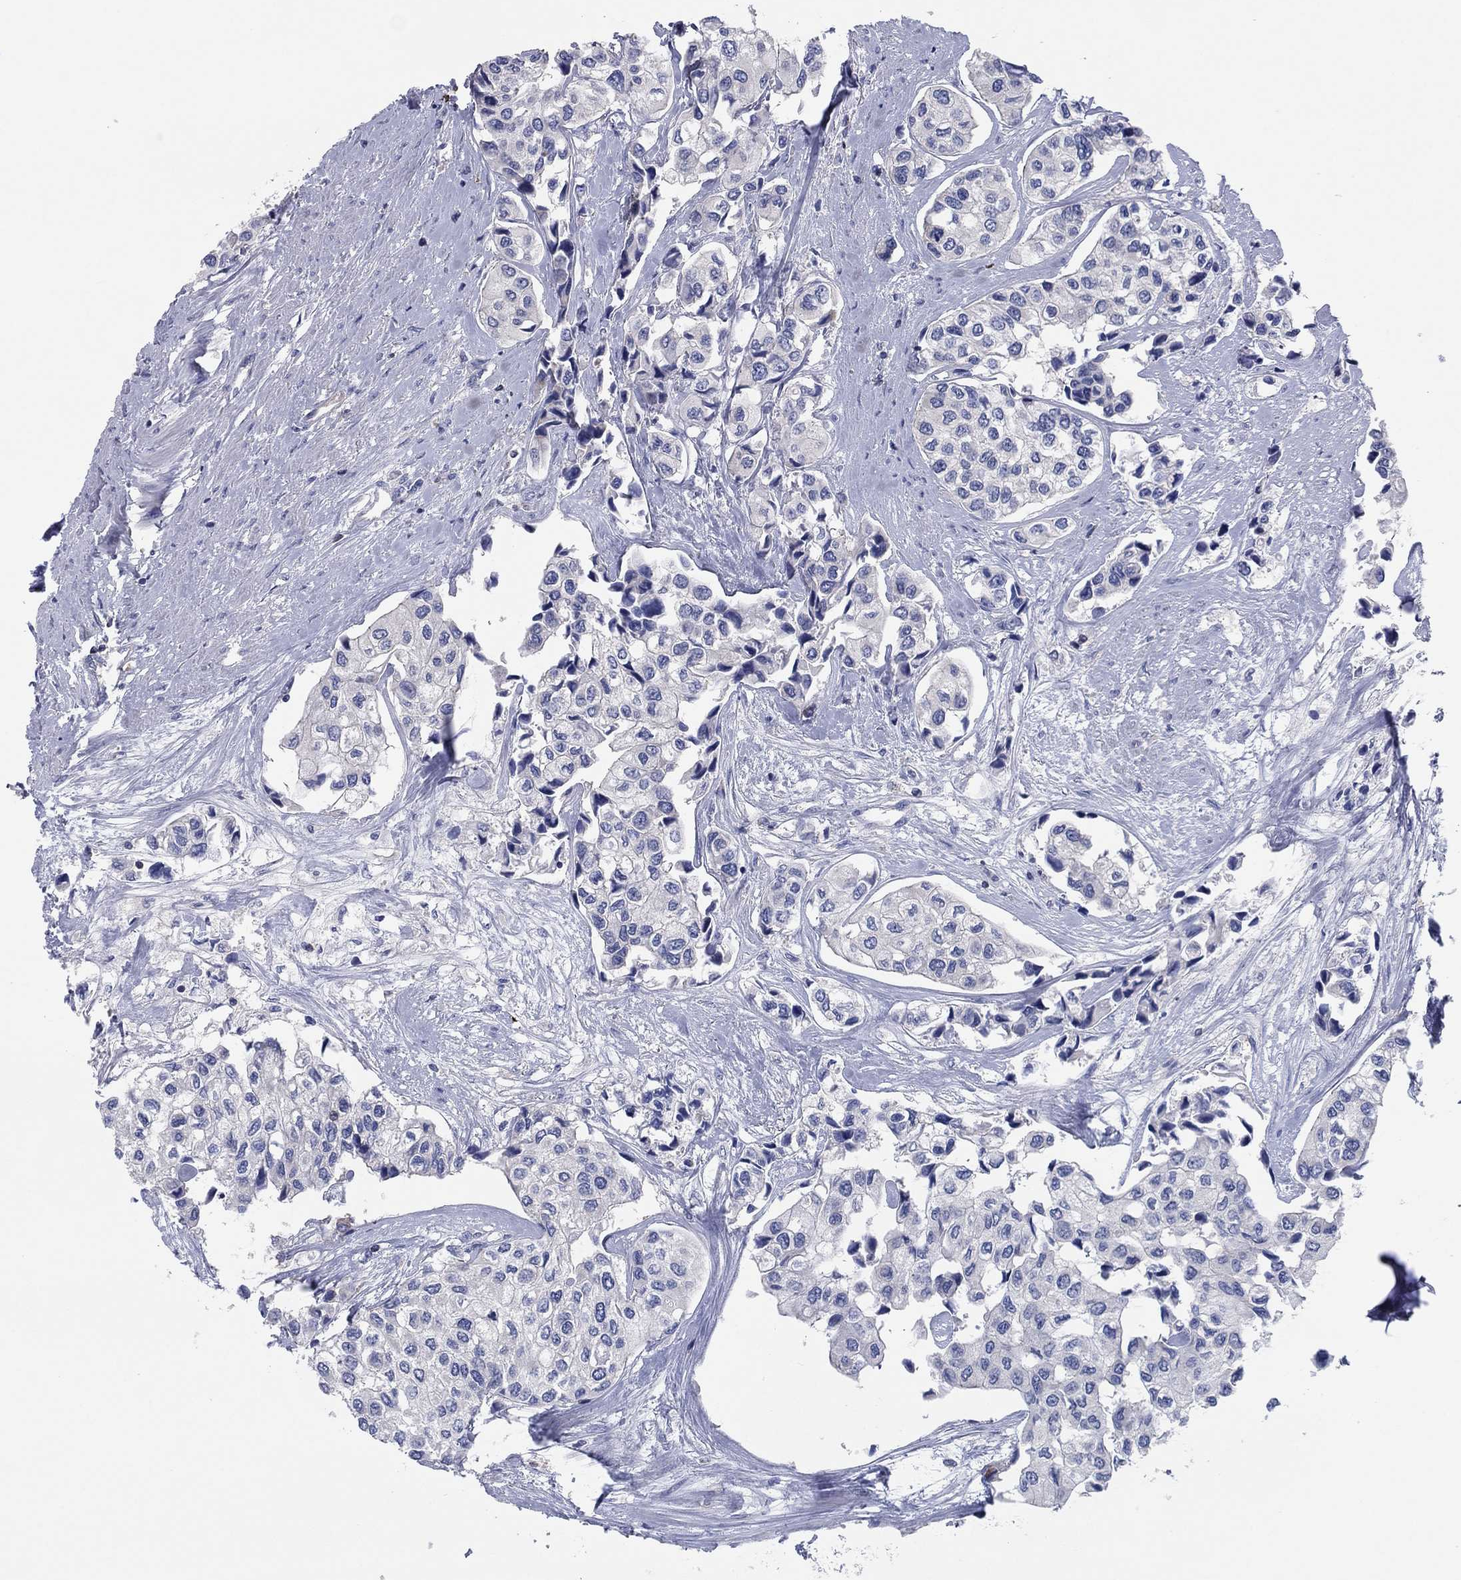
{"staining": {"intensity": "negative", "quantity": "none", "location": "none"}, "tissue": "urothelial cancer", "cell_type": "Tumor cells", "image_type": "cancer", "snomed": [{"axis": "morphology", "description": "Urothelial carcinoma, High grade"}, {"axis": "topography", "description": "Urinary bladder"}], "caption": "This is an immunohistochemistry (IHC) histopathology image of high-grade urothelial carcinoma. There is no expression in tumor cells.", "gene": "PVR", "patient": {"sex": "male", "age": 73}}